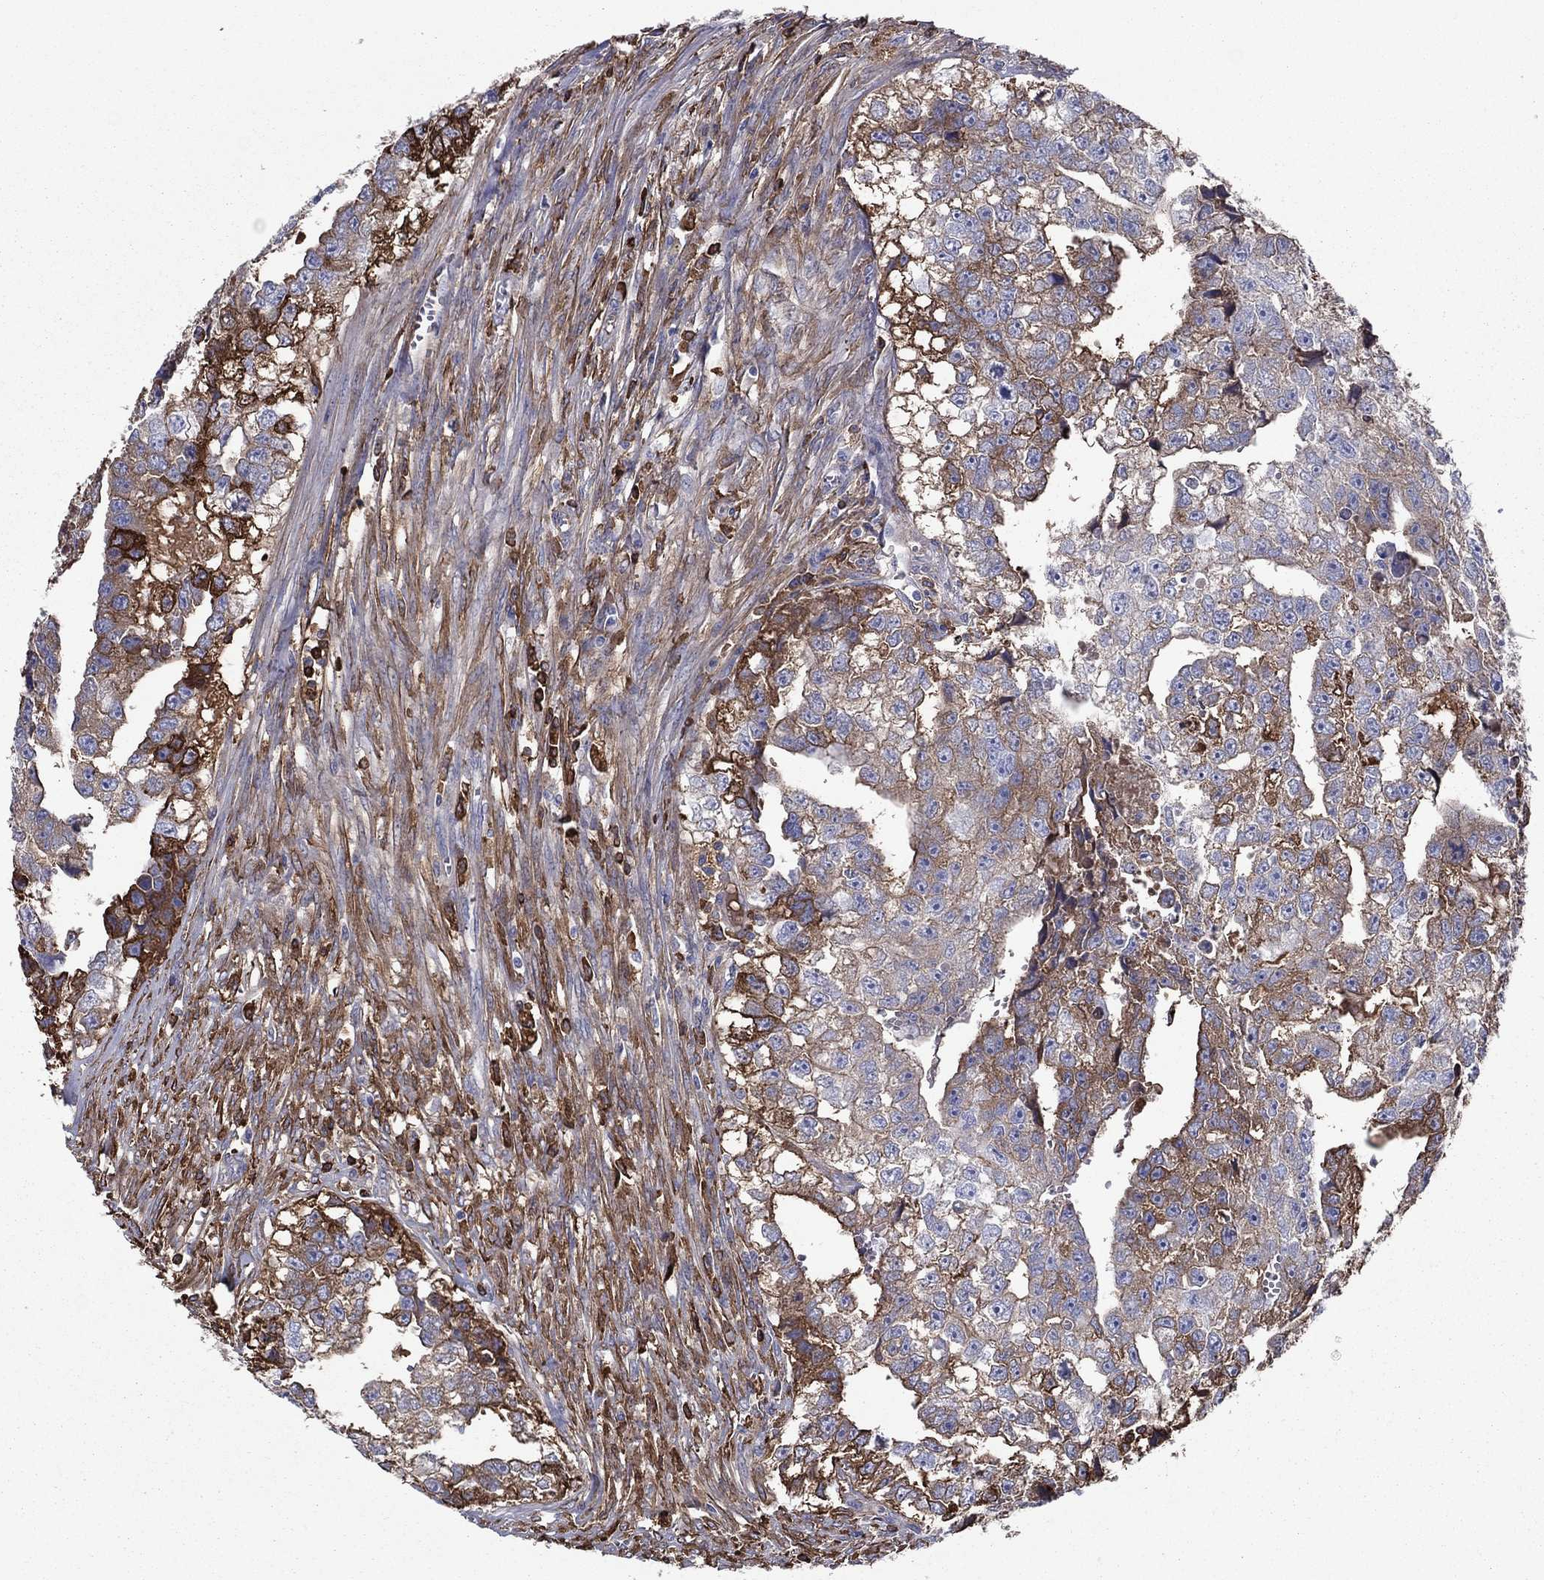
{"staining": {"intensity": "strong", "quantity": "<25%", "location": "cytoplasmic/membranous"}, "tissue": "testis cancer", "cell_type": "Tumor cells", "image_type": "cancer", "snomed": [{"axis": "morphology", "description": "Carcinoma, Embryonal, NOS"}, {"axis": "morphology", "description": "Teratoma, malignant, NOS"}, {"axis": "topography", "description": "Testis"}], "caption": "Testis cancer stained with IHC displays strong cytoplasmic/membranous positivity in about <25% of tumor cells.", "gene": "HPX", "patient": {"sex": "male", "age": 44}}